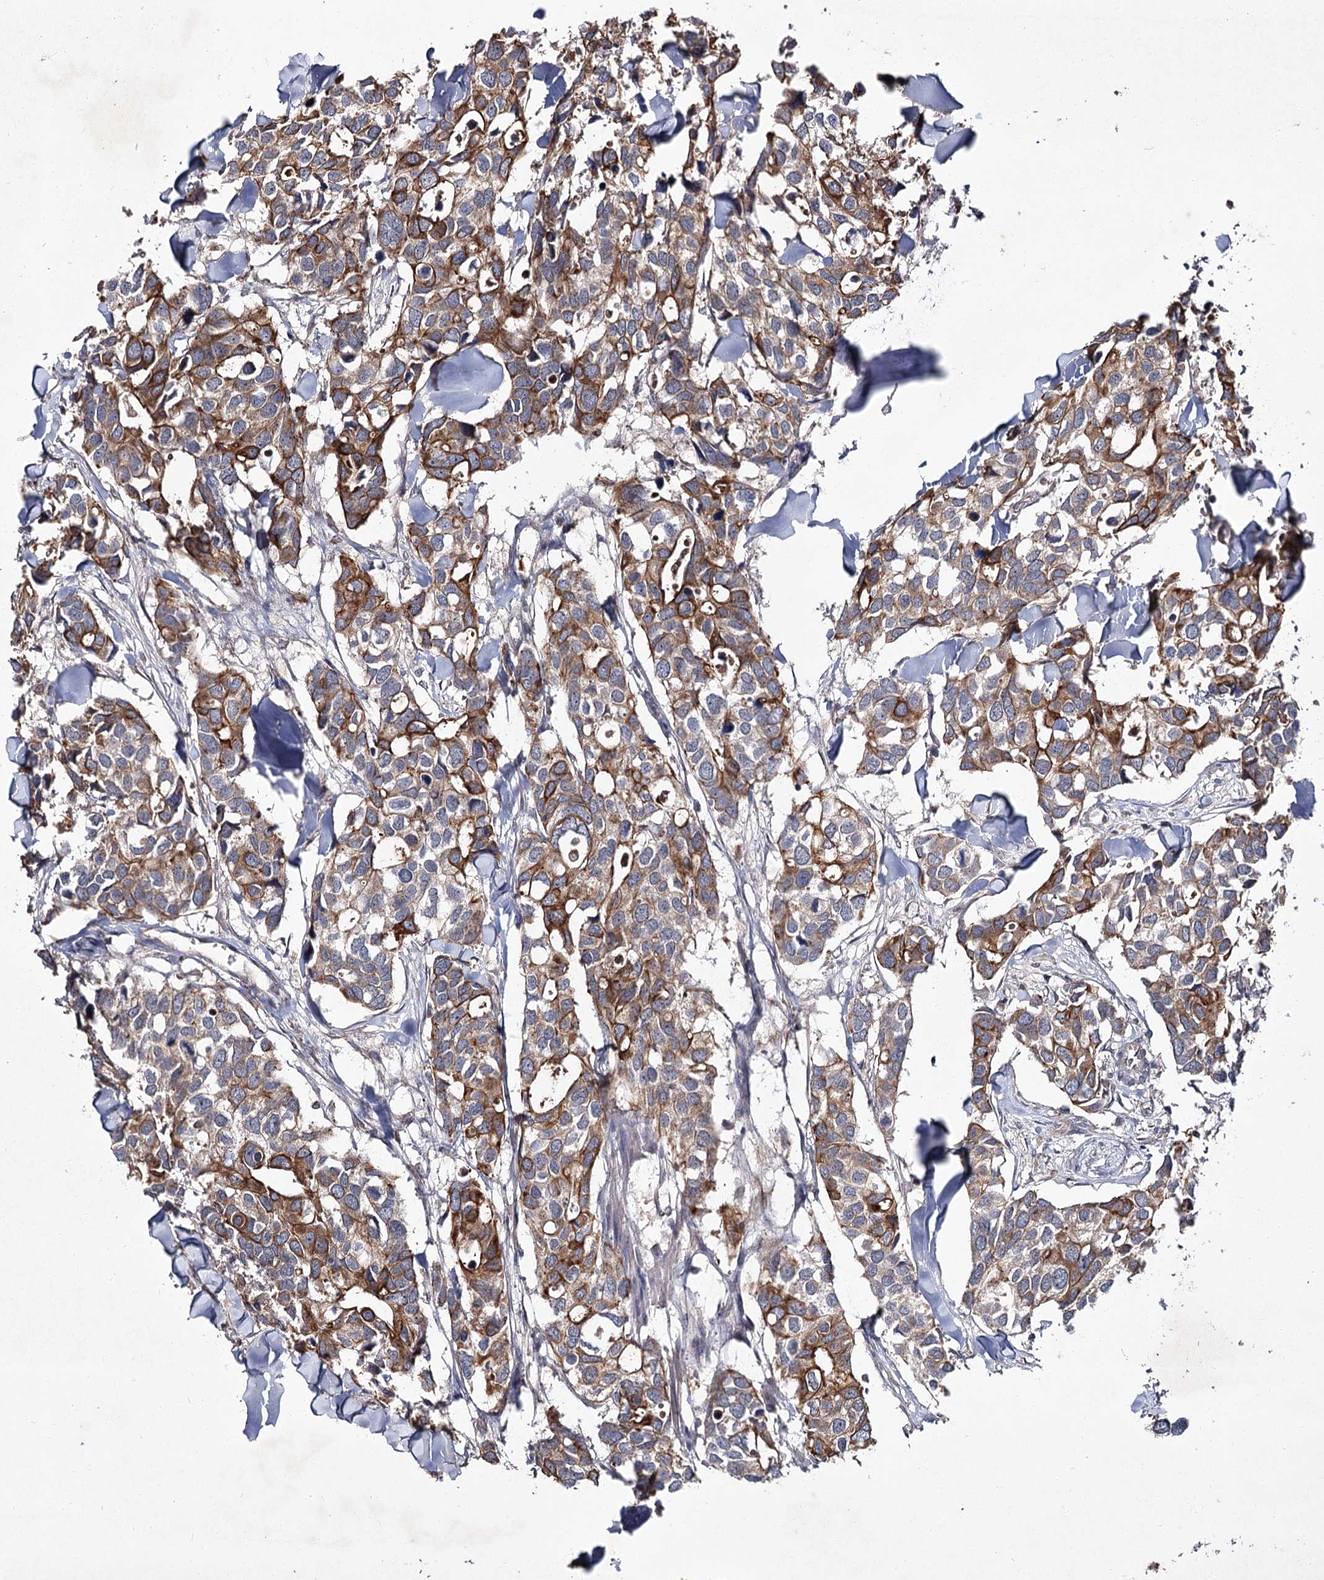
{"staining": {"intensity": "moderate", "quantity": "25%-75%", "location": "cytoplasmic/membranous"}, "tissue": "breast cancer", "cell_type": "Tumor cells", "image_type": "cancer", "snomed": [{"axis": "morphology", "description": "Duct carcinoma"}, {"axis": "topography", "description": "Breast"}], "caption": "A brown stain shows moderate cytoplasmic/membranous positivity of a protein in human invasive ductal carcinoma (breast) tumor cells.", "gene": "MFN1", "patient": {"sex": "female", "age": 83}}